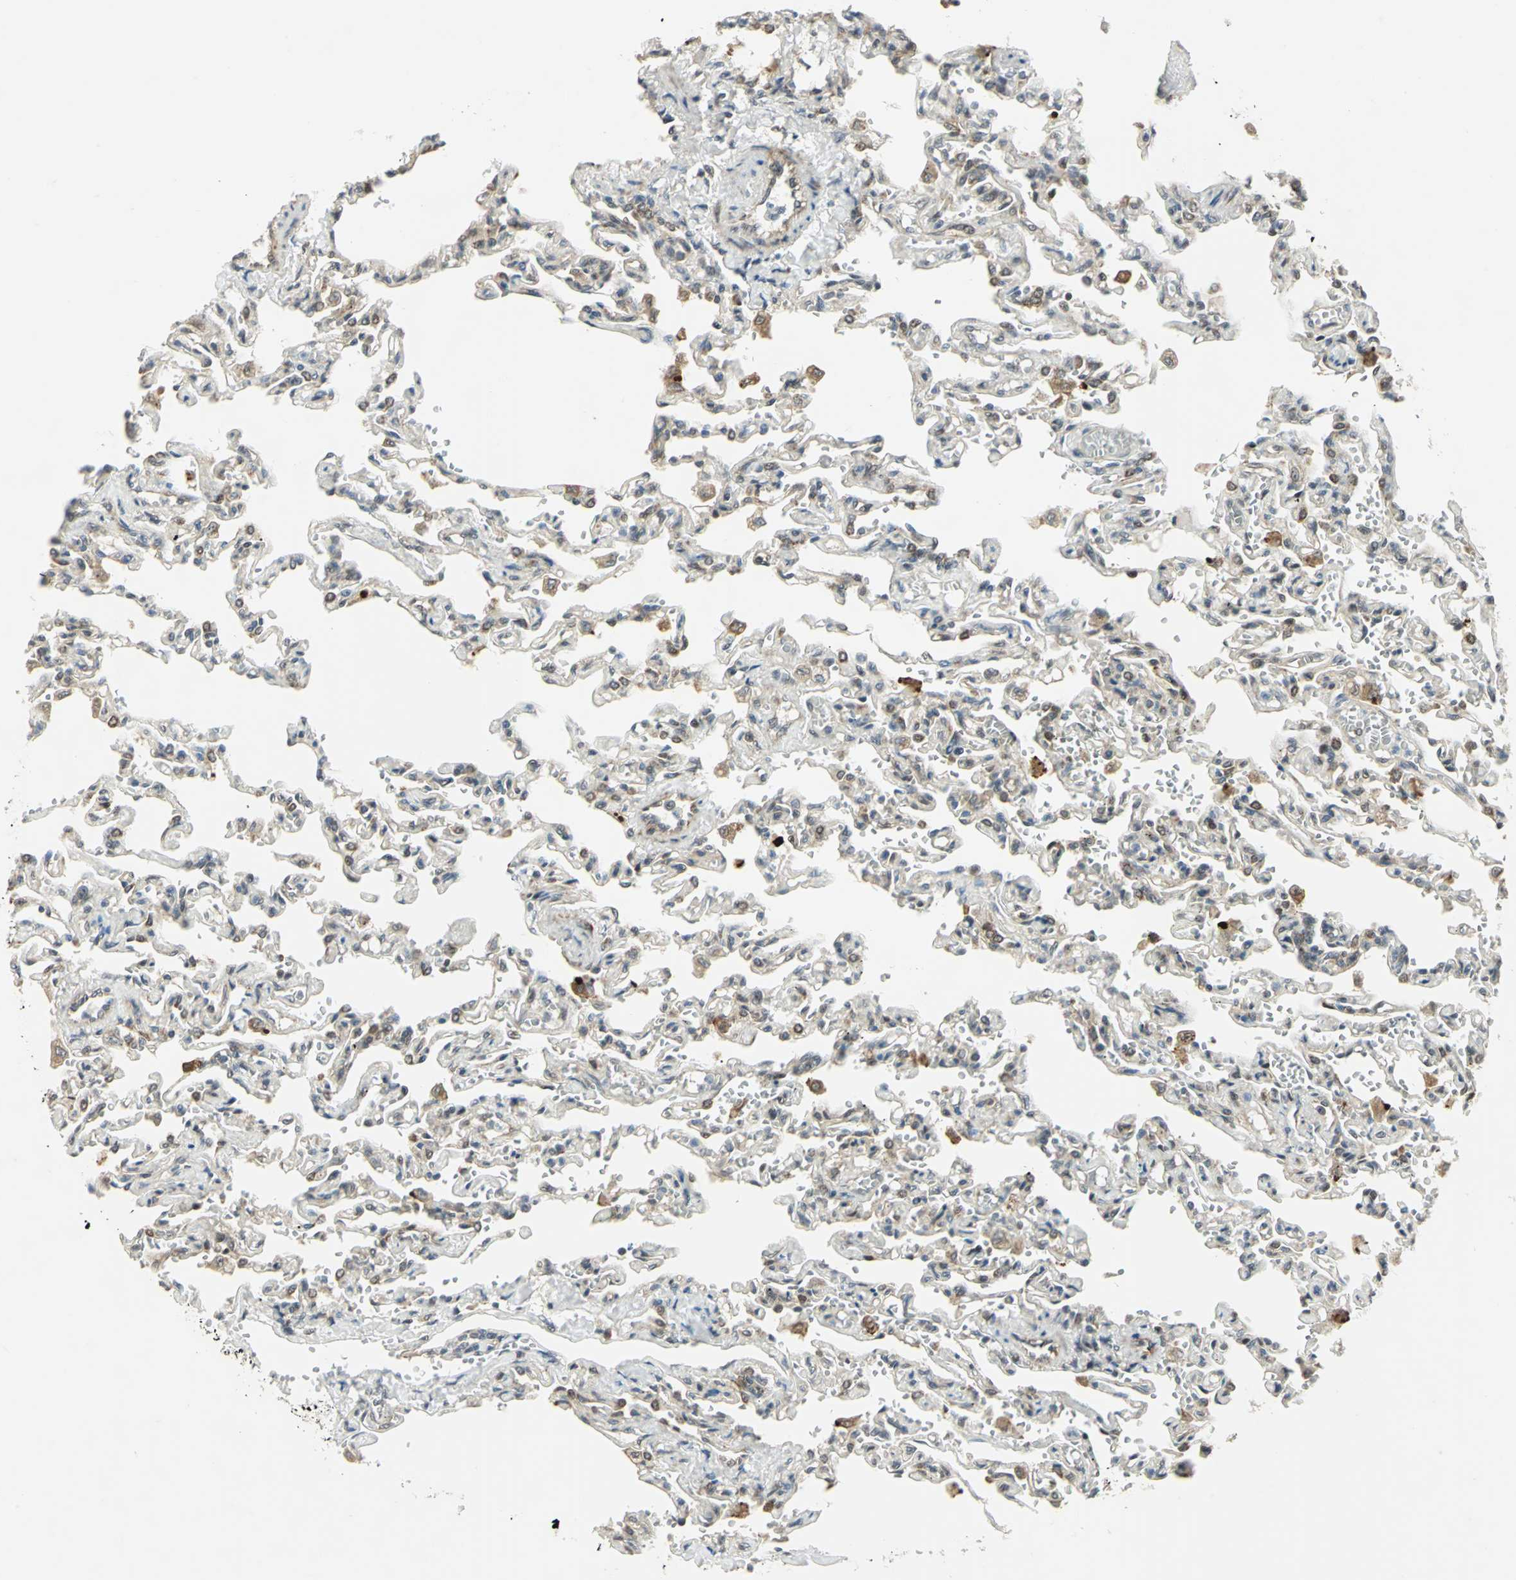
{"staining": {"intensity": "weak", "quantity": "25%-75%", "location": "cytoplasmic/membranous"}, "tissue": "lung", "cell_type": "Alveolar cells", "image_type": "normal", "snomed": [{"axis": "morphology", "description": "Normal tissue, NOS"}, {"axis": "topography", "description": "Lung"}], "caption": "This photomicrograph shows normal lung stained with immunohistochemistry (IHC) to label a protein in brown. The cytoplasmic/membranous of alveolar cells show weak positivity for the protein. Nuclei are counter-stained blue.", "gene": "PLAGL2", "patient": {"sex": "male", "age": 21}}